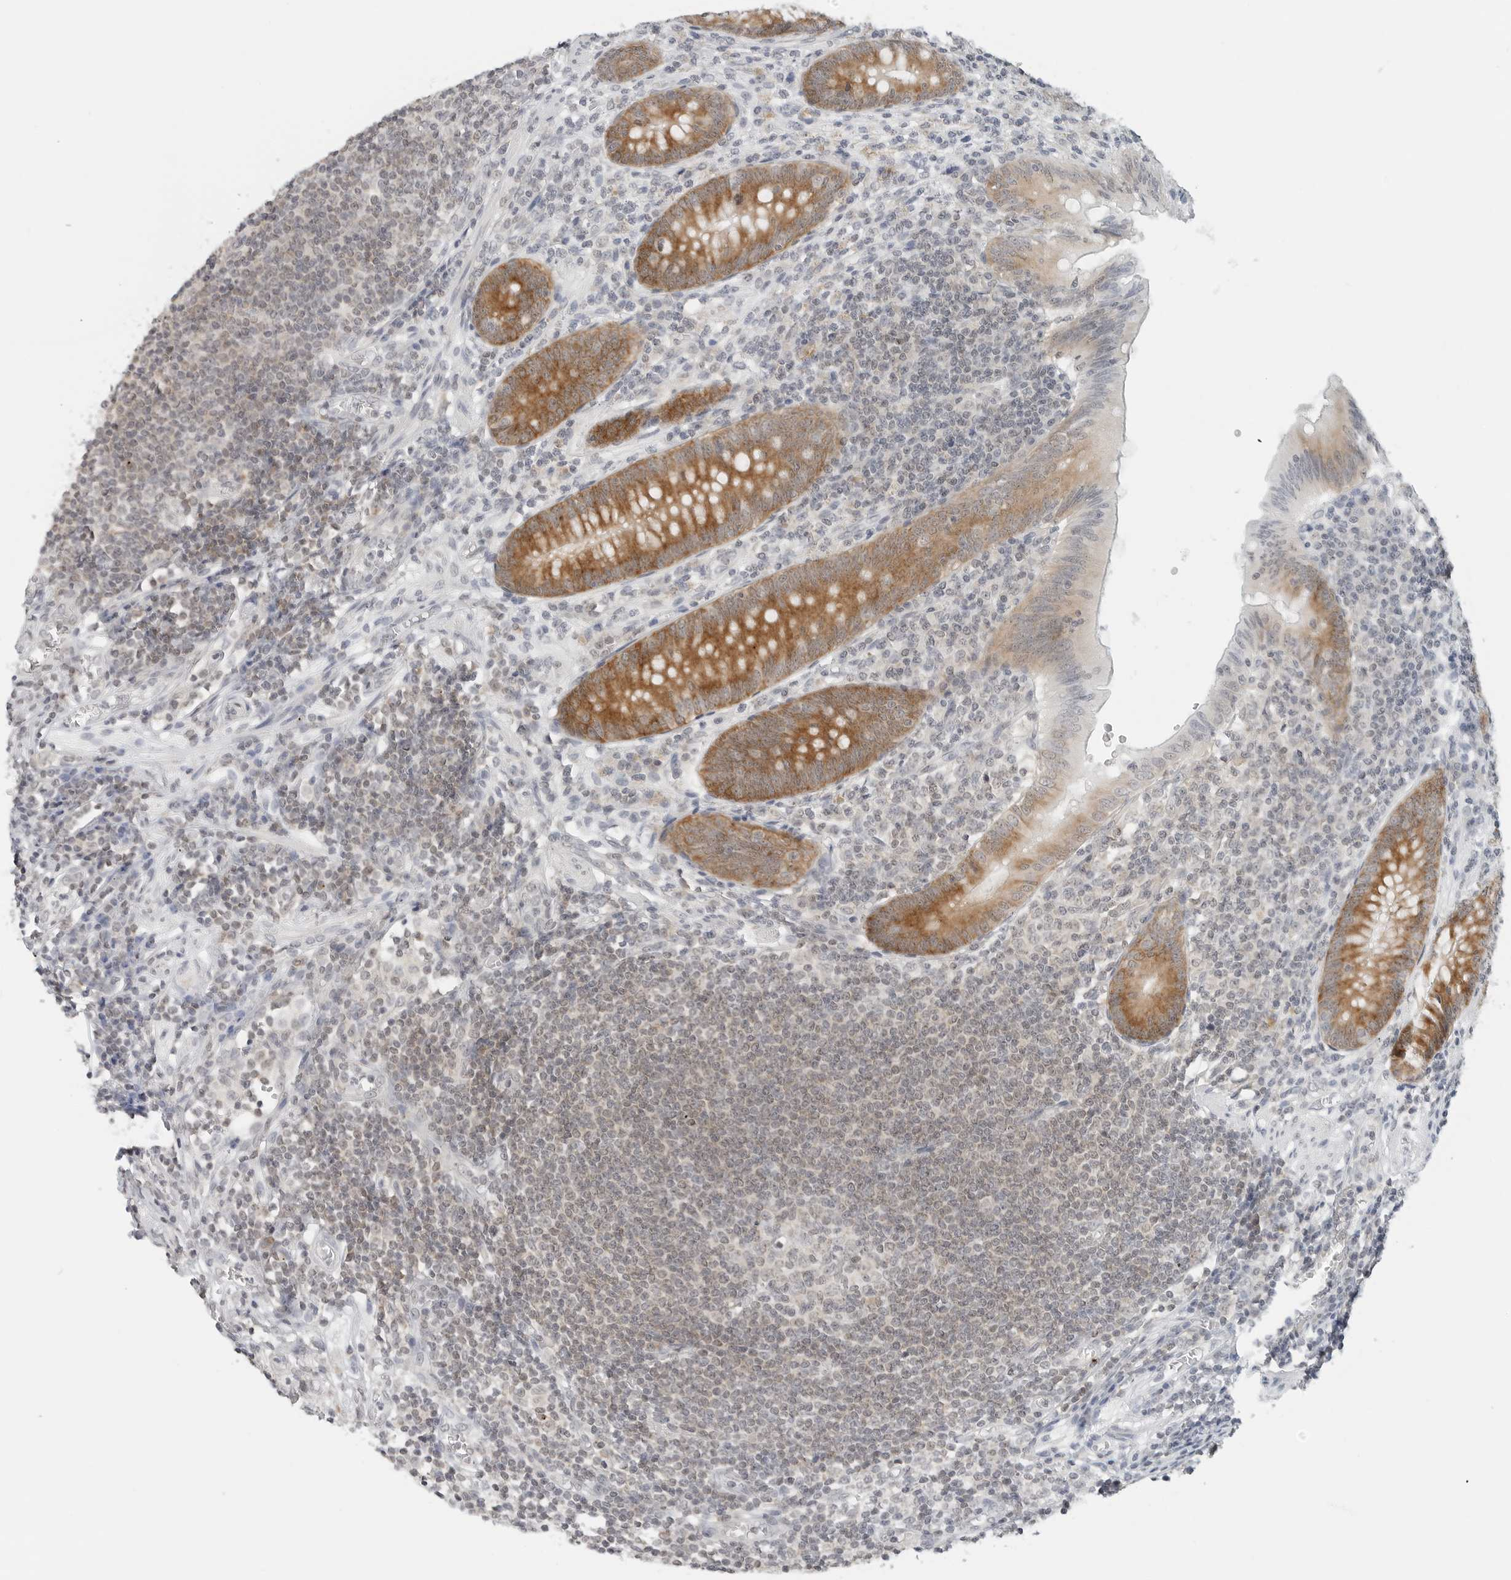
{"staining": {"intensity": "strong", "quantity": ">75%", "location": "cytoplasmic/membranous"}, "tissue": "appendix", "cell_type": "Glandular cells", "image_type": "normal", "snomed": [{"axis": "morphology", "description": "Normal tissue, NOS"}, {"axis": "morphology", "description": "Inflammation, NOS"}, {"axis": "topography", "description": "Appendix"}], "caption": "The micrograph exhibits immunohistochemical staining of unremarkable appendix. There is strong cytoplasmic/membranous expression is present in about >75% of glandular cells. (brown staining indicates protein expression, while blue staining denotes nuclei).", "gene": "METAP1", "patient": {"sex": "male", "age": 46}}